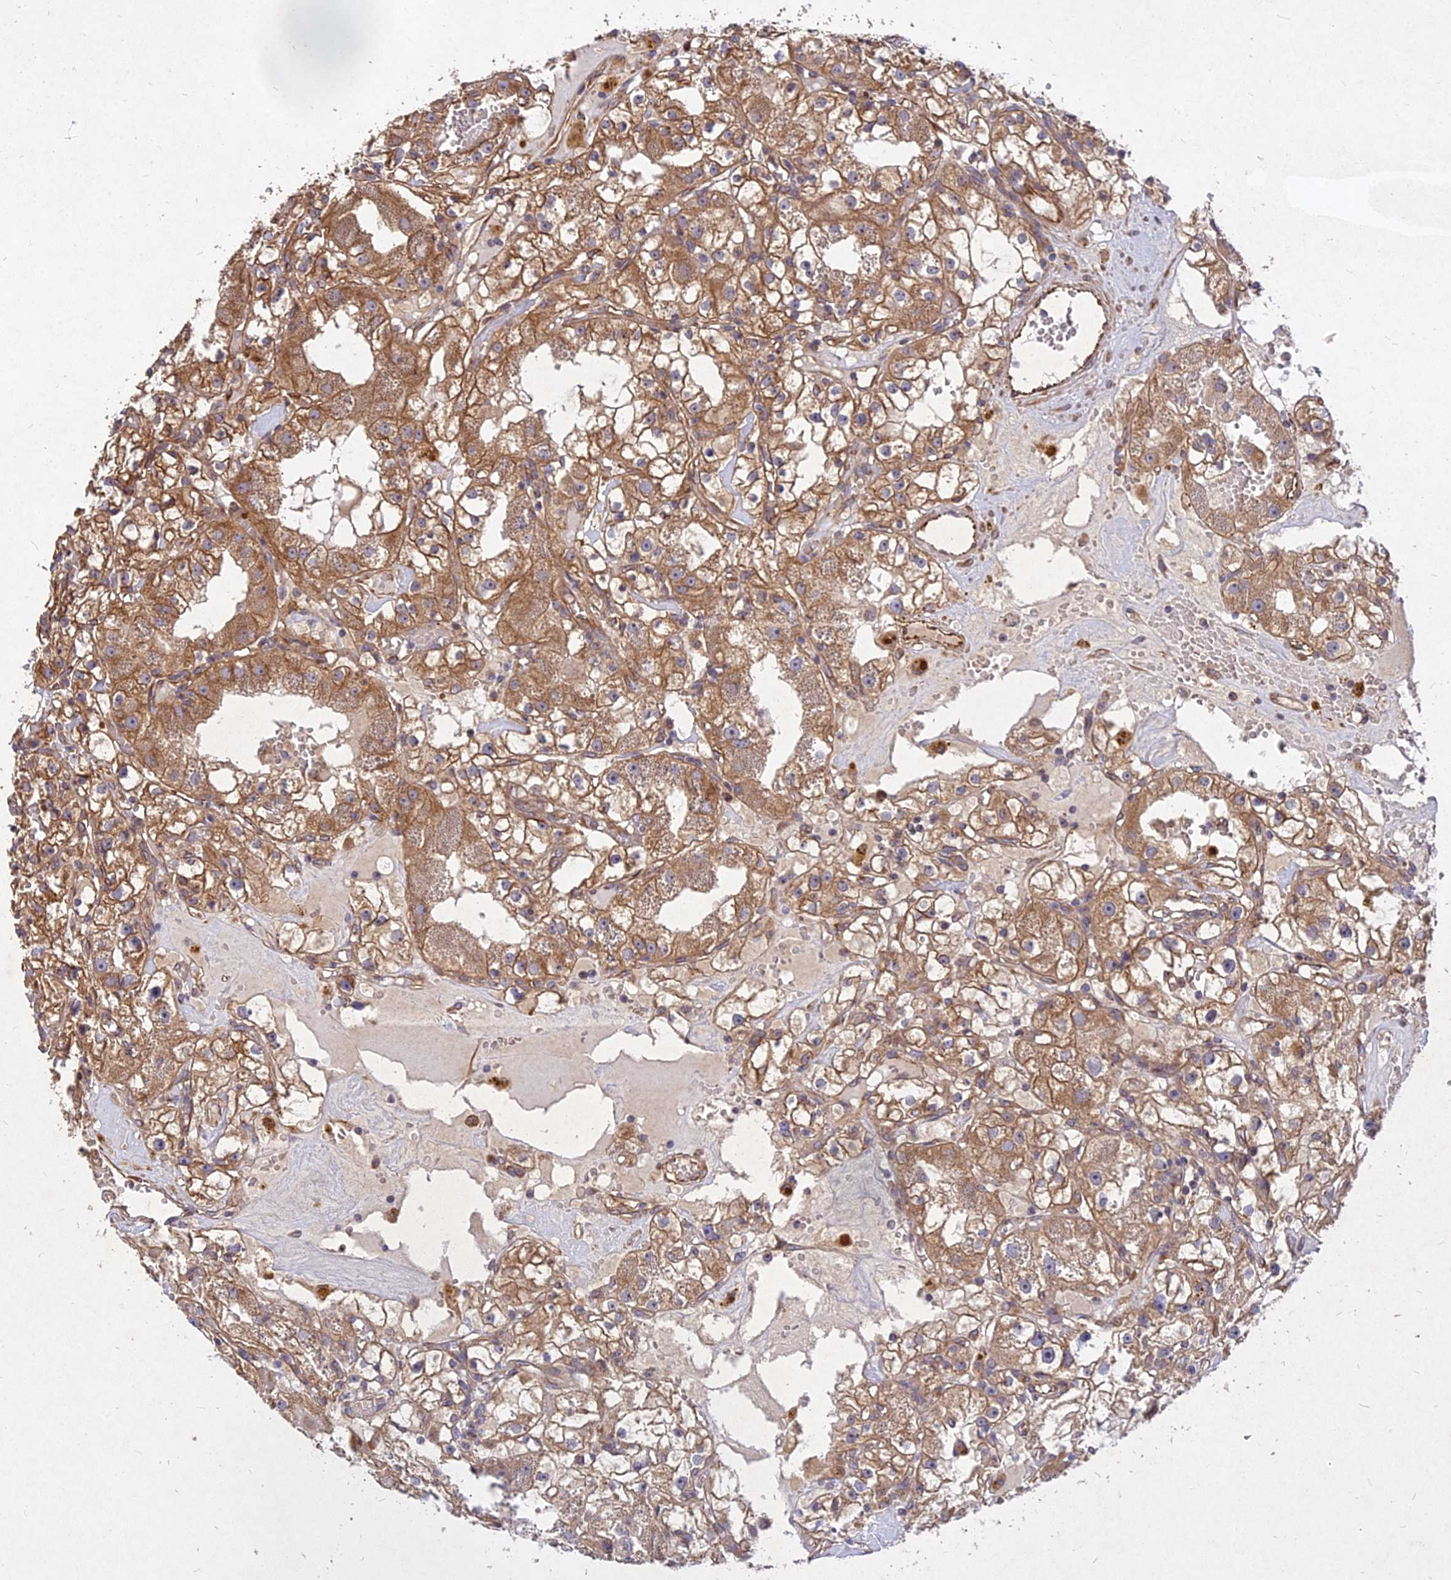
{"staining": {"intensity": "moderate", "quantity": ">75%", "location": "cytoplasmic/membranous"}, "tissue": "renal cancer", "cell_type": "Tumor cells", "image_type": "cancer", "snomed": [{"axis": "morphology", "description": "Adenocarcinoma, NOS"}, {"axis": "topography", "description": "Kidney"}], "caption": "Immunohistochemical staining of human adenocarcinoma (renal) exhibits moderate cytoplasmic/membranous protein staining in approximately >75% of tumor cells.", "gene": "SKA1", "patient": {"sex": "male", "age": 56}}